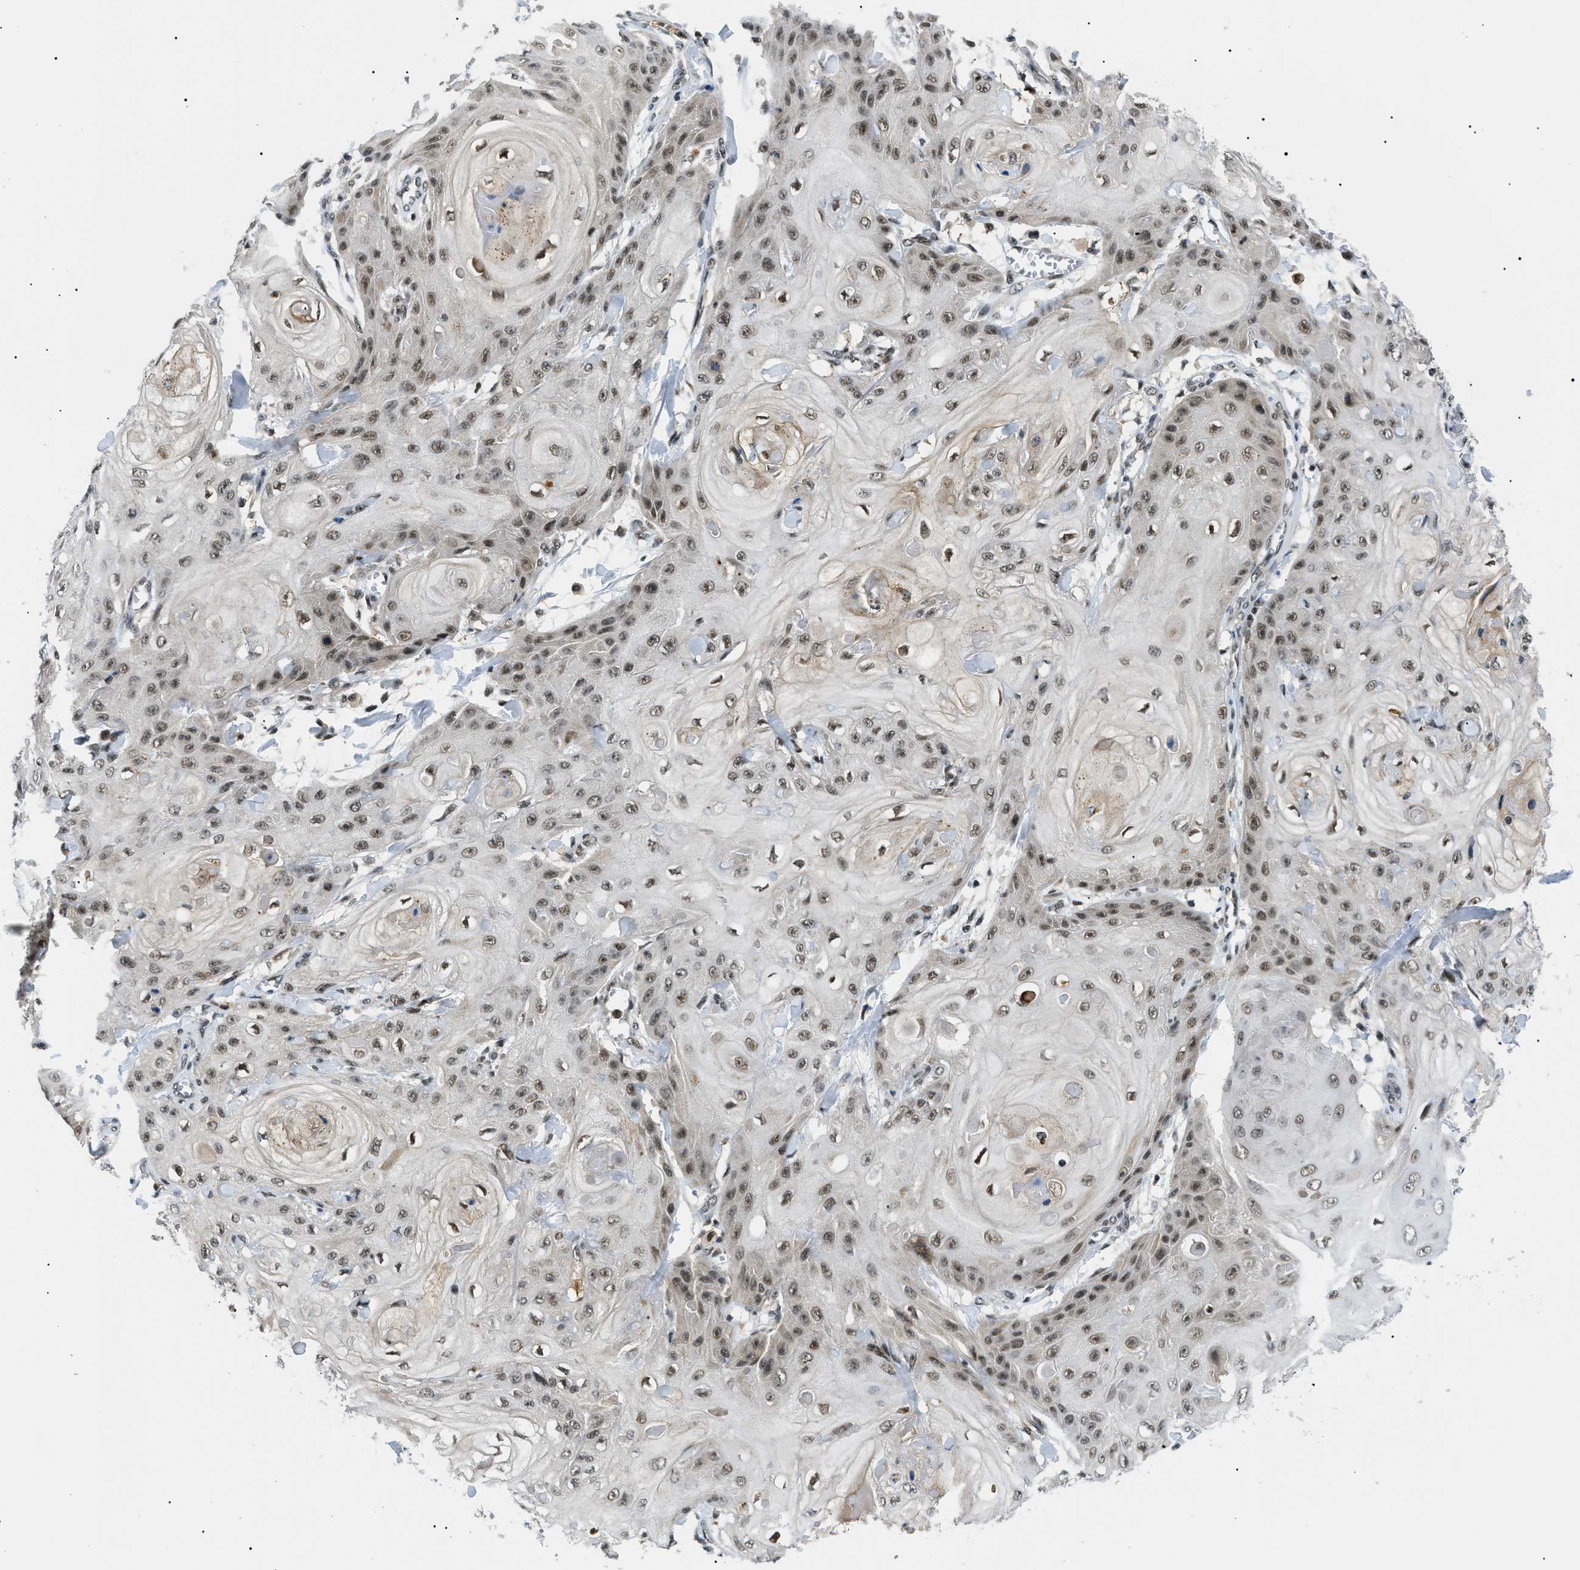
{"staining": {"intensity": "moderate", "quantity": ">75%", "location": "nuclear"}, "tissue": "skin cancer", "cell_type": "Tumor cells", "image_type": "cancer", "snomed": [{"axis": "morphology", "description": "Squamous cell carcinoma, NOS"}, {"axis": "topography", "description": "Skin"}], "caption": "There is medium levels of moderate nuclear expression in tumor cells of squamous cell carcinoma (skin), as demonstrated by immunohistochemical staining (brown color).", "gene": "RBM15", "patient": {"sex": "male", "age": 74}}